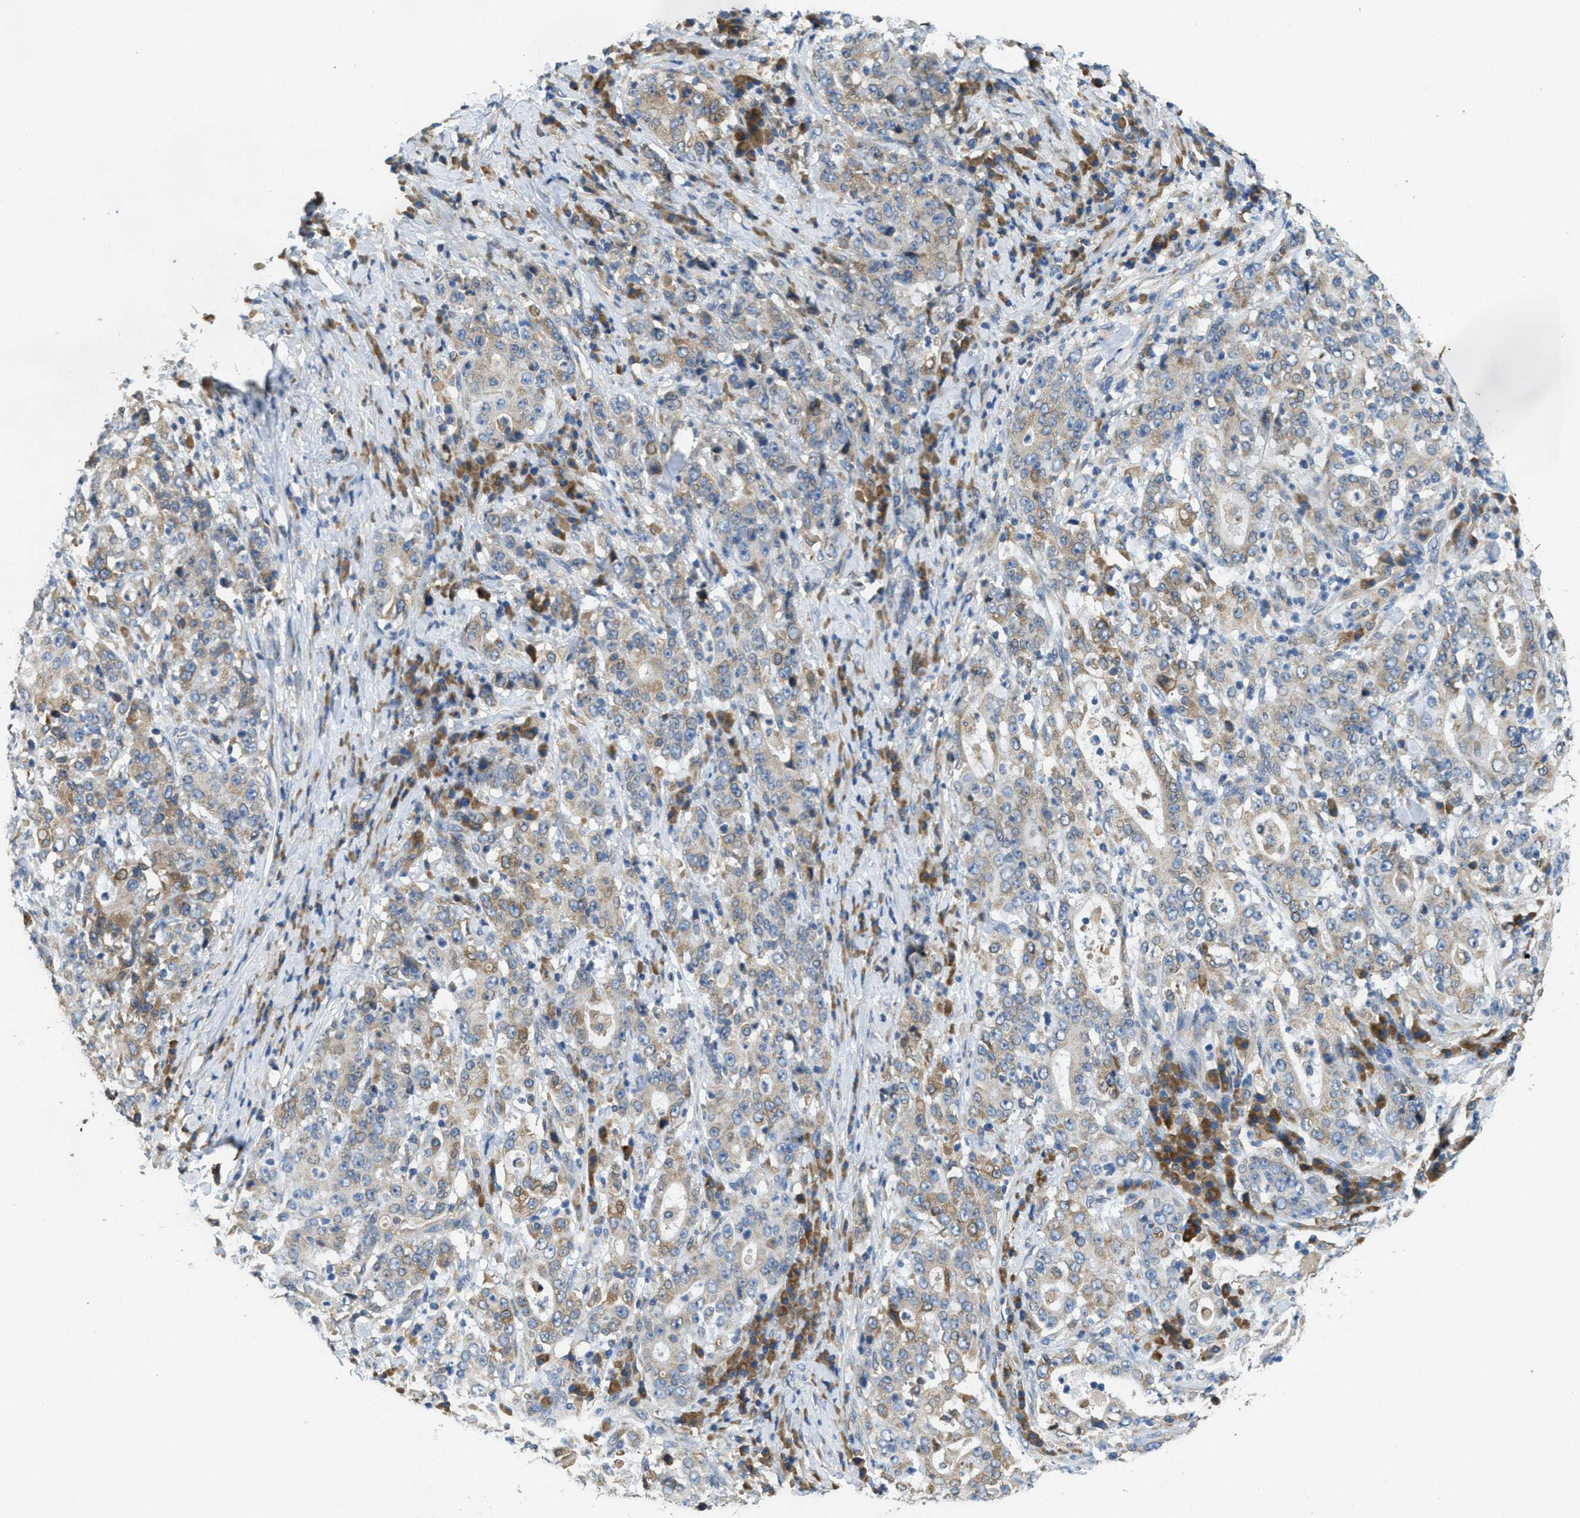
{"staining": {"intensity": "weak", "quantity": ">75%", "location": "cytoplasmic/membranous"}, "tissue": "stomach cancer", "cell_type": "Tumor cells", "image_type": "cancer", "snomed": [{"axis": "morphology", "description": "Normal tissue, NOS"}, {"axis": "morphology", "description": "Adenocarcinoma, NOS"}, {"axis": "topography", "description": "Stomach, upper"}, {"axis": "topography", "description": "Stomach"}], "caption": "Protein staining reveals weak cytoplasmic/membranous expression in approximately >75% of tumor cells in stomach cancer.", "gene": "MPDU1", "patient": {"sex": "male", "age": 59}}